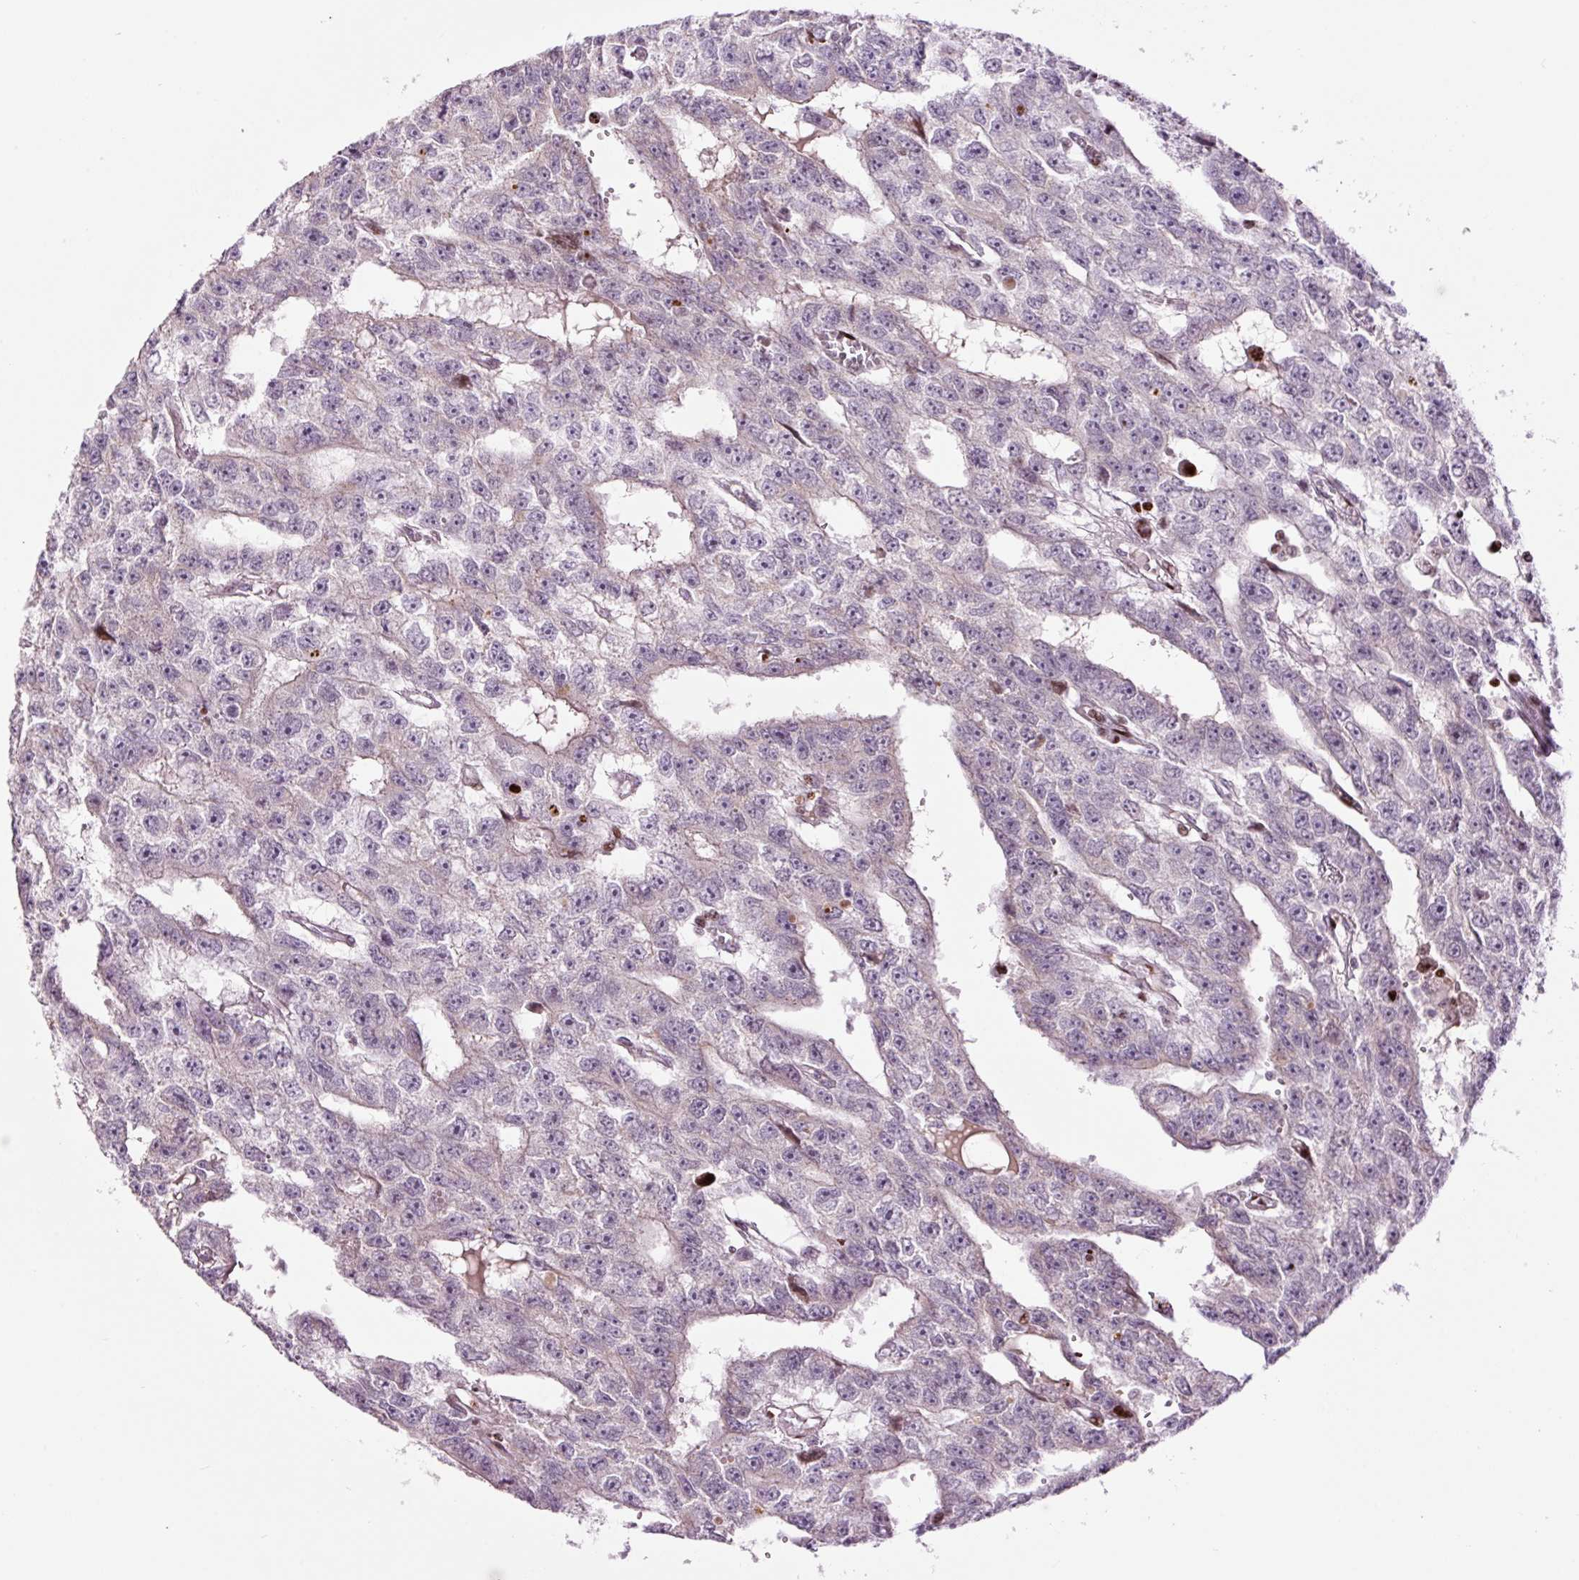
{"staining": {"intensity": "weak", "quantity": "<25%", "location": "nuclear"}, "tissue": "testis cancer", "cell_type": "Tumor cells", "image_type": "cancer", "snomed": [{"axis": "morphology", "description": "Carcinoma, Embryonal, NOS"}, {"axis": "topography", "description": "Testis"}], "caption": "Testis cancer (embryonal carcinoma) stained for a protein using immunohistochemistry displays no positivity tumor cells.", "gene": "TMEM177", "patient": {"sex": "male", "age": 20}}